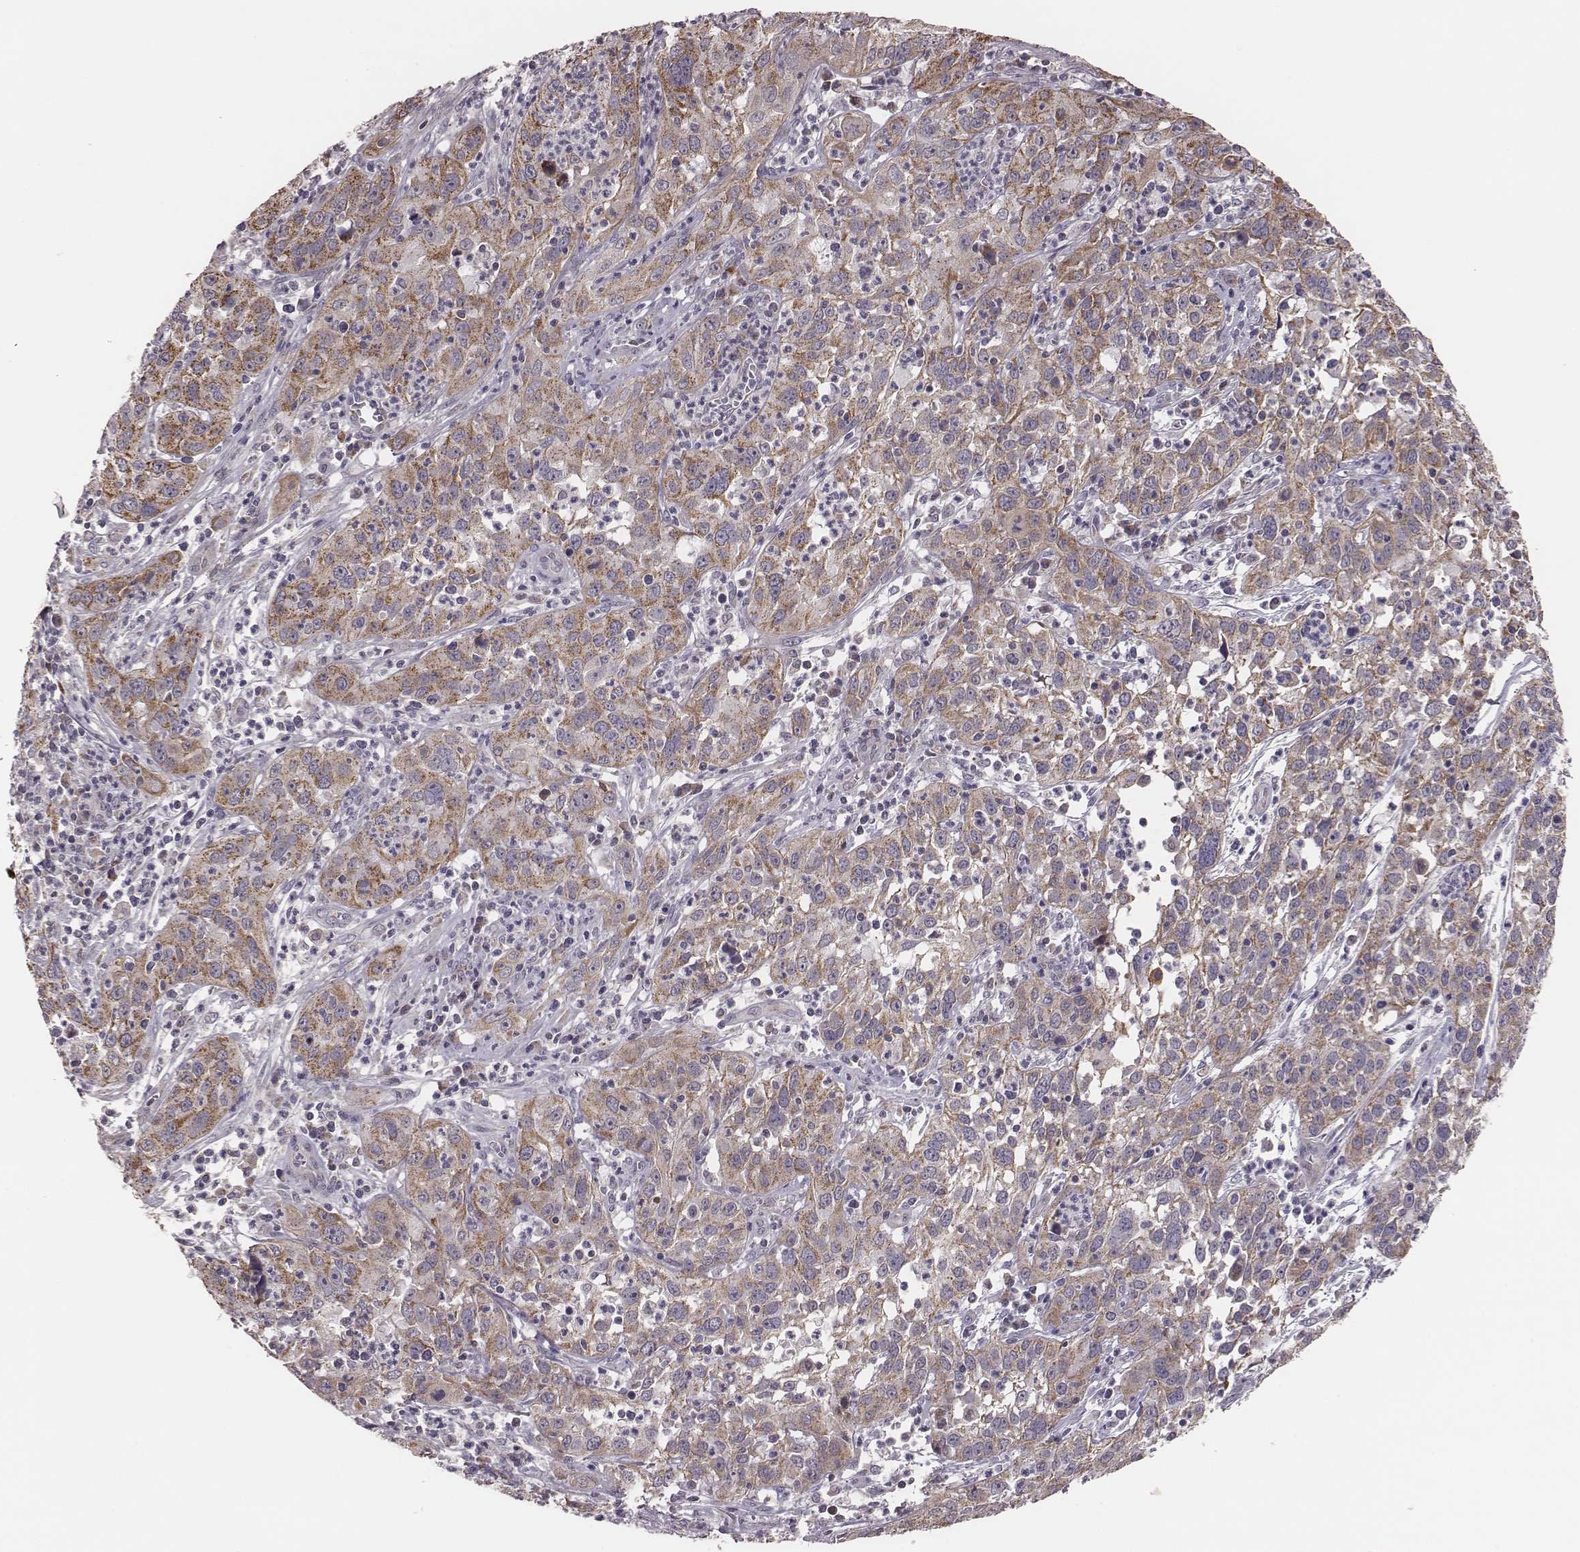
{"staining": {"intensity": "moderate", "quantity": ">75%", "location": "cytoplasmic/membranous"}, "tissue": "cervical cancer", "cell_type": "Tumor cells", "image_type": "cancer", "snomed": [{"axis": "morphology", "description": "Squamous cell carcinoma, NOS"}, {"axis": "topography", "description": "Cervix"}], "caption": "Tumor cells display moderate cytoplasmic/membranous positivity in about >75% of cells in cervical cancer. (IHC, brightfield microscopy, high magnification).", "gene": "HAVCR1", "patient": {"sex": "female", "age": 32}}